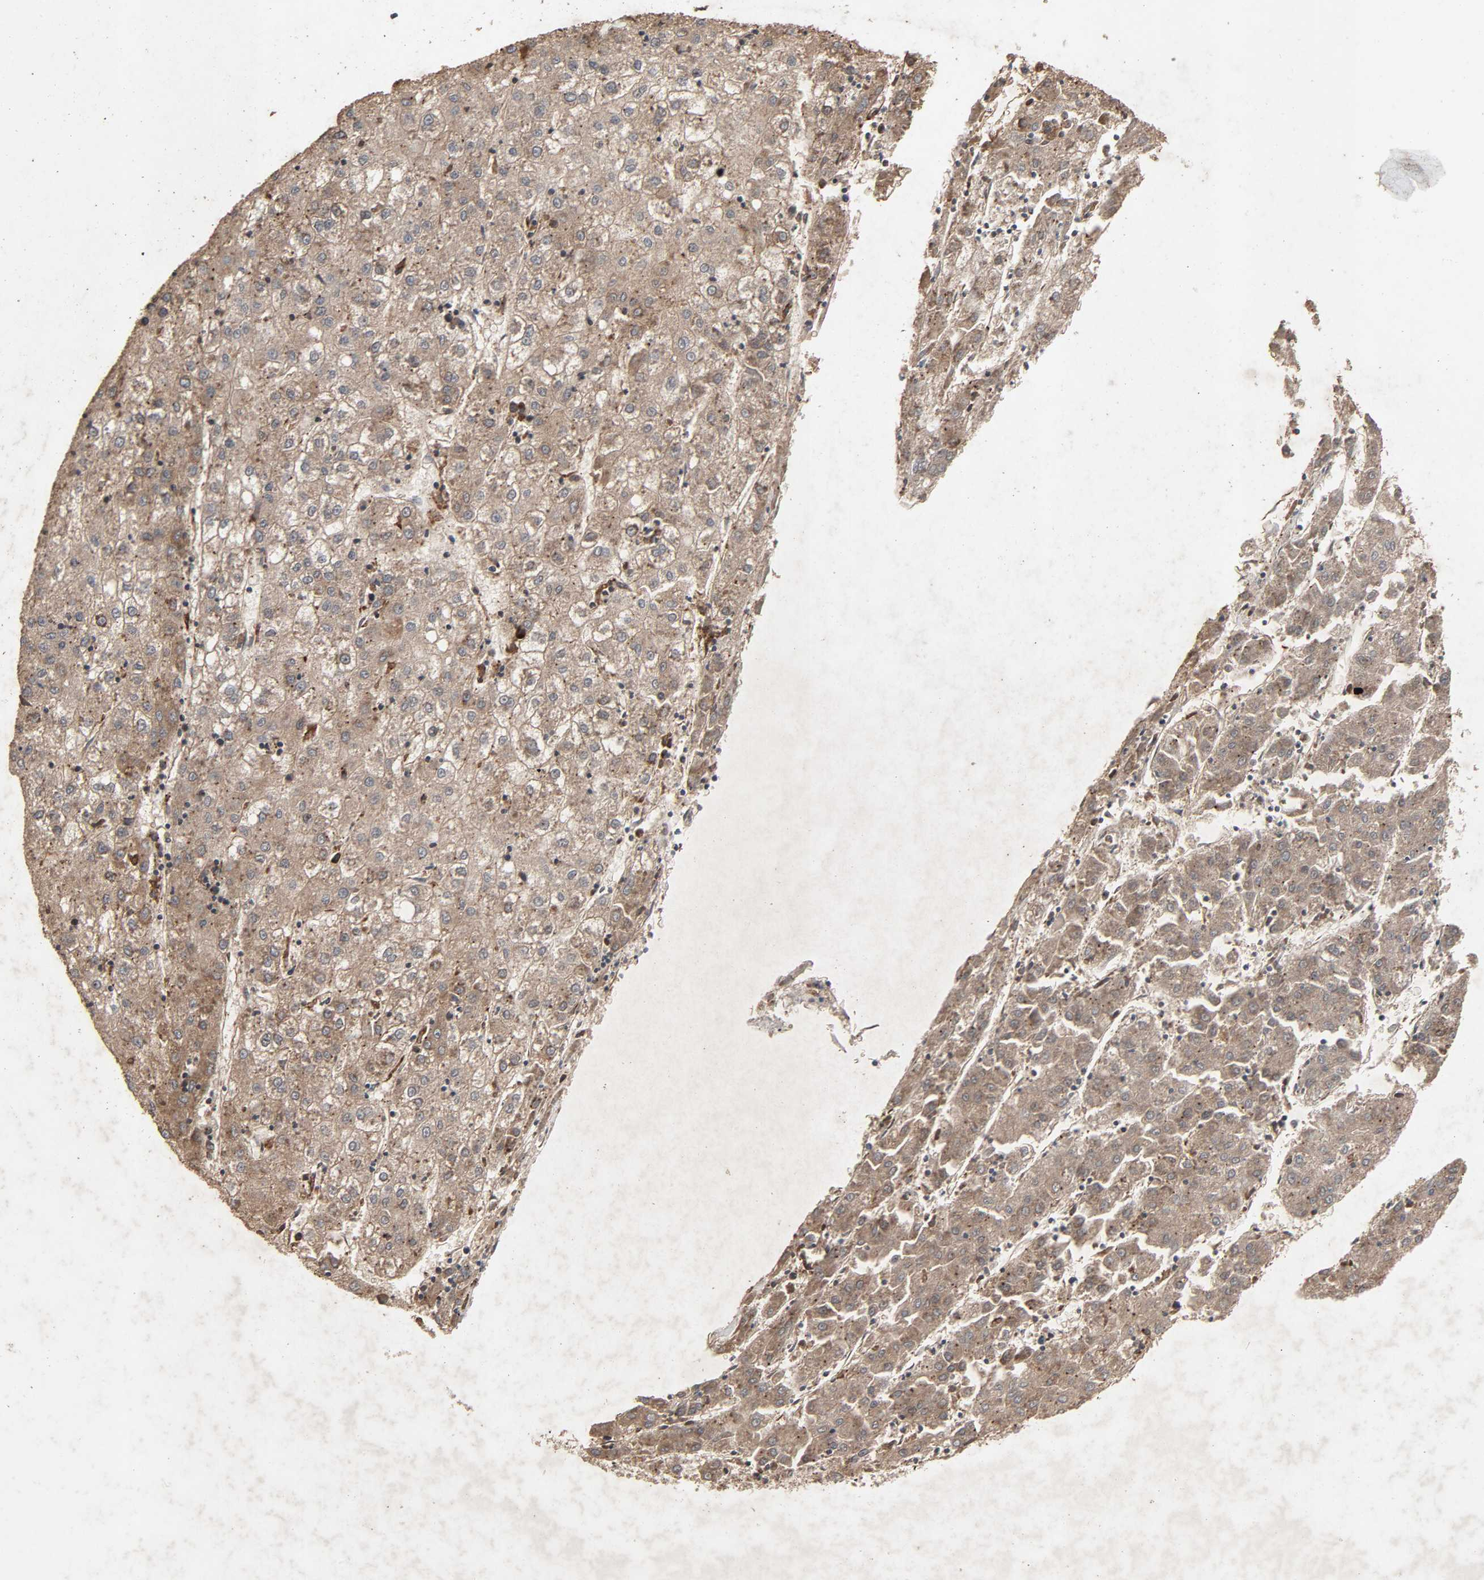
{"staining": {"intensity": "weak", "quantity": ">75%", "location": "cytoplasmic/membranous"}, "tissue": "liver cancer", "cell_type": "Tumor cells", "image_type": "cancer", "snomed": [{"axis": "morphology", "description": "Carcinoma, Hepatocellular, NOS"}, {"axis": "topography", "description": "Liver"}], "caption": "Brown immunohistochemical staining in liver cancer shows weak cytoplasmic/membranous expression in about >75% of tumor cells.", "gene": "ADCY4", "patient": {"sex": "male", "age": 72}}